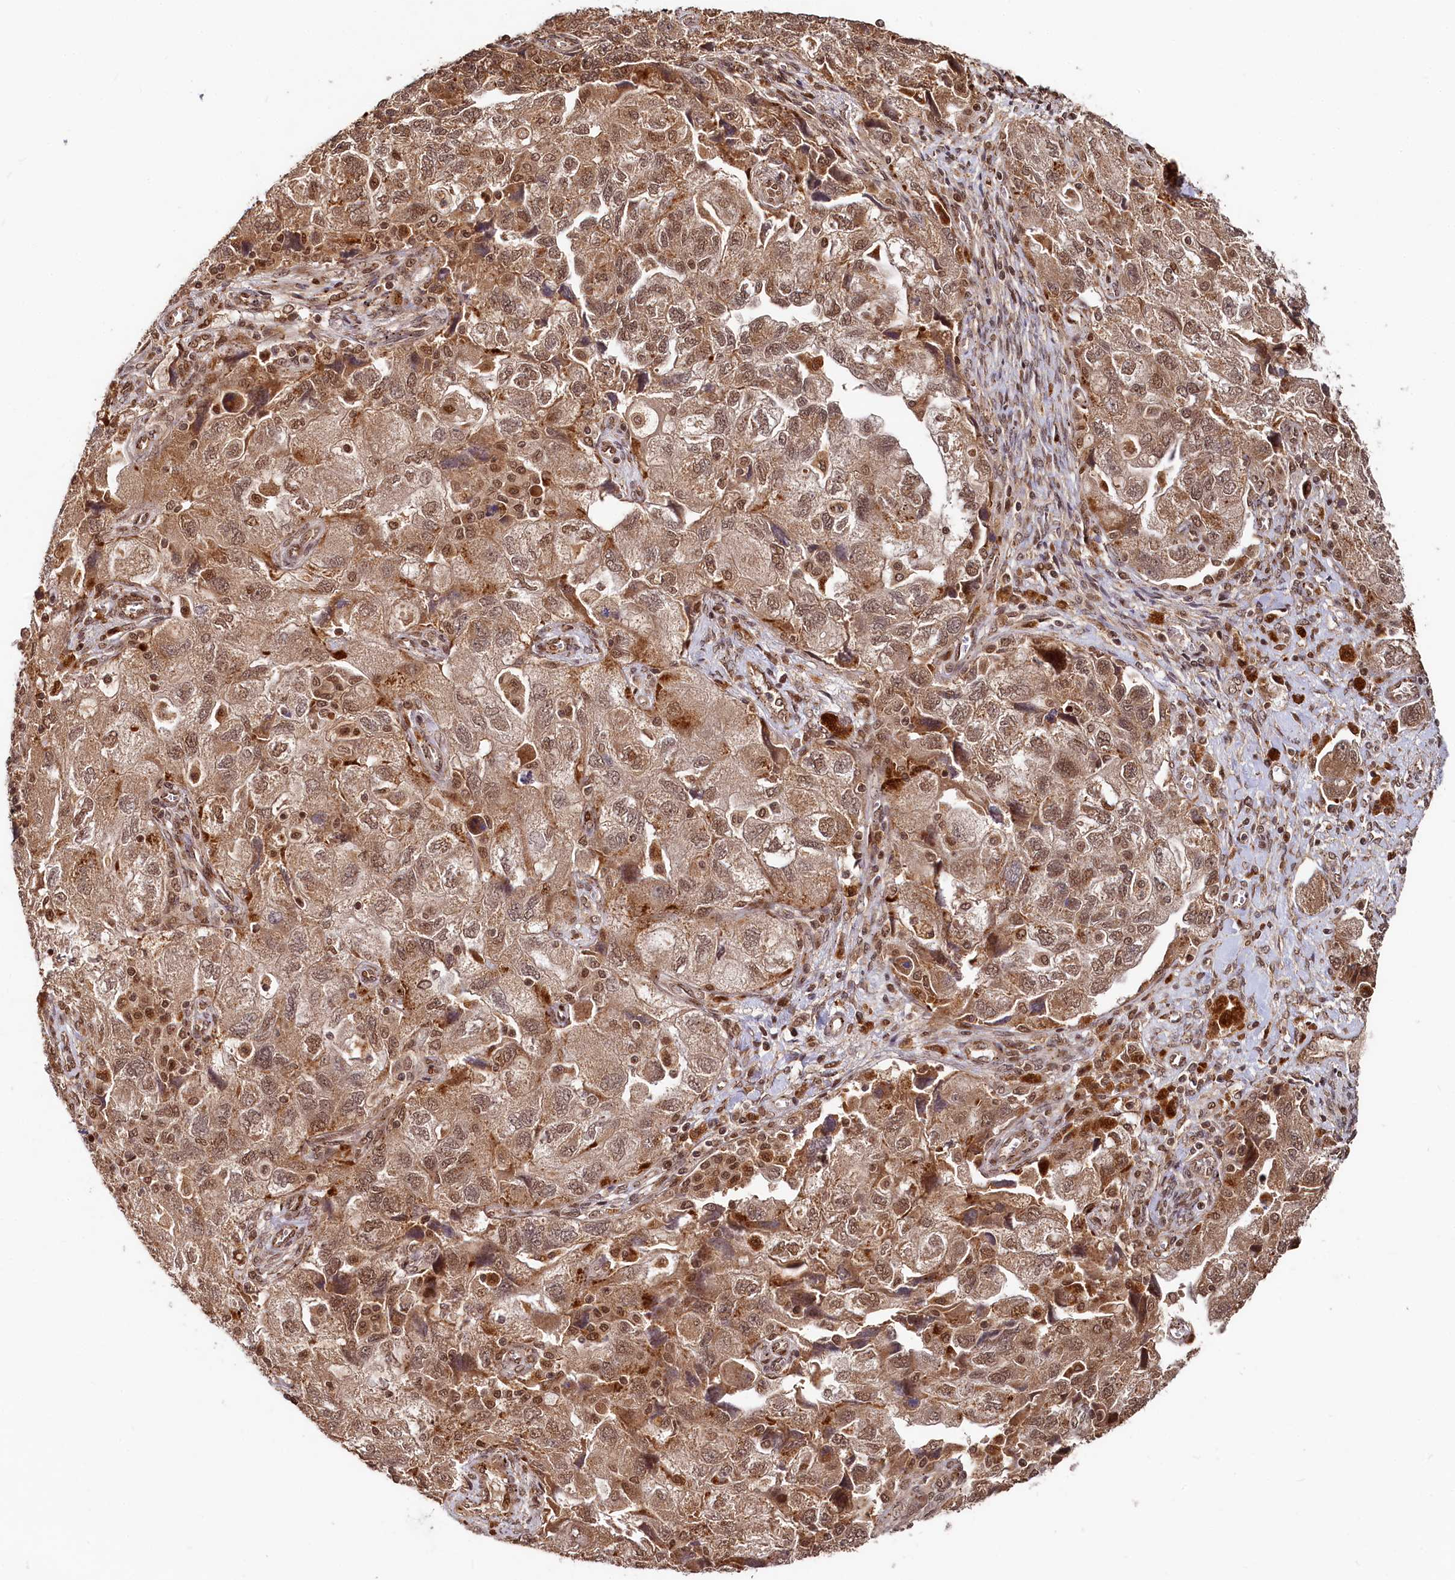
{"staining": {"intensity": "moderate", "quantity": ">75%", "location": "cytoplasmic/membranous,nuclear"}, "tissue": "ovarian cancer", "cell_type": "Tumor cells", "image_type": "cancer", "snomed": [{"axis": "morphology", "description": "Carcinoma, NOS"}, {"axis": "morphology", "description": "Cystadenocarcinoma, serous, NOS"}, {"axis": "topography", "description": "Ovary"}], "caption": "Immunohistochemistry image of human ovarian cancer stained for a protein (brown), which exhibits medium levels of moderate cytoplasmic/membranous and nuclear expression in approximately >75% of tumor cells.", "gene": "TRIM23", "patient": {"sex": "female", "age": 69}}